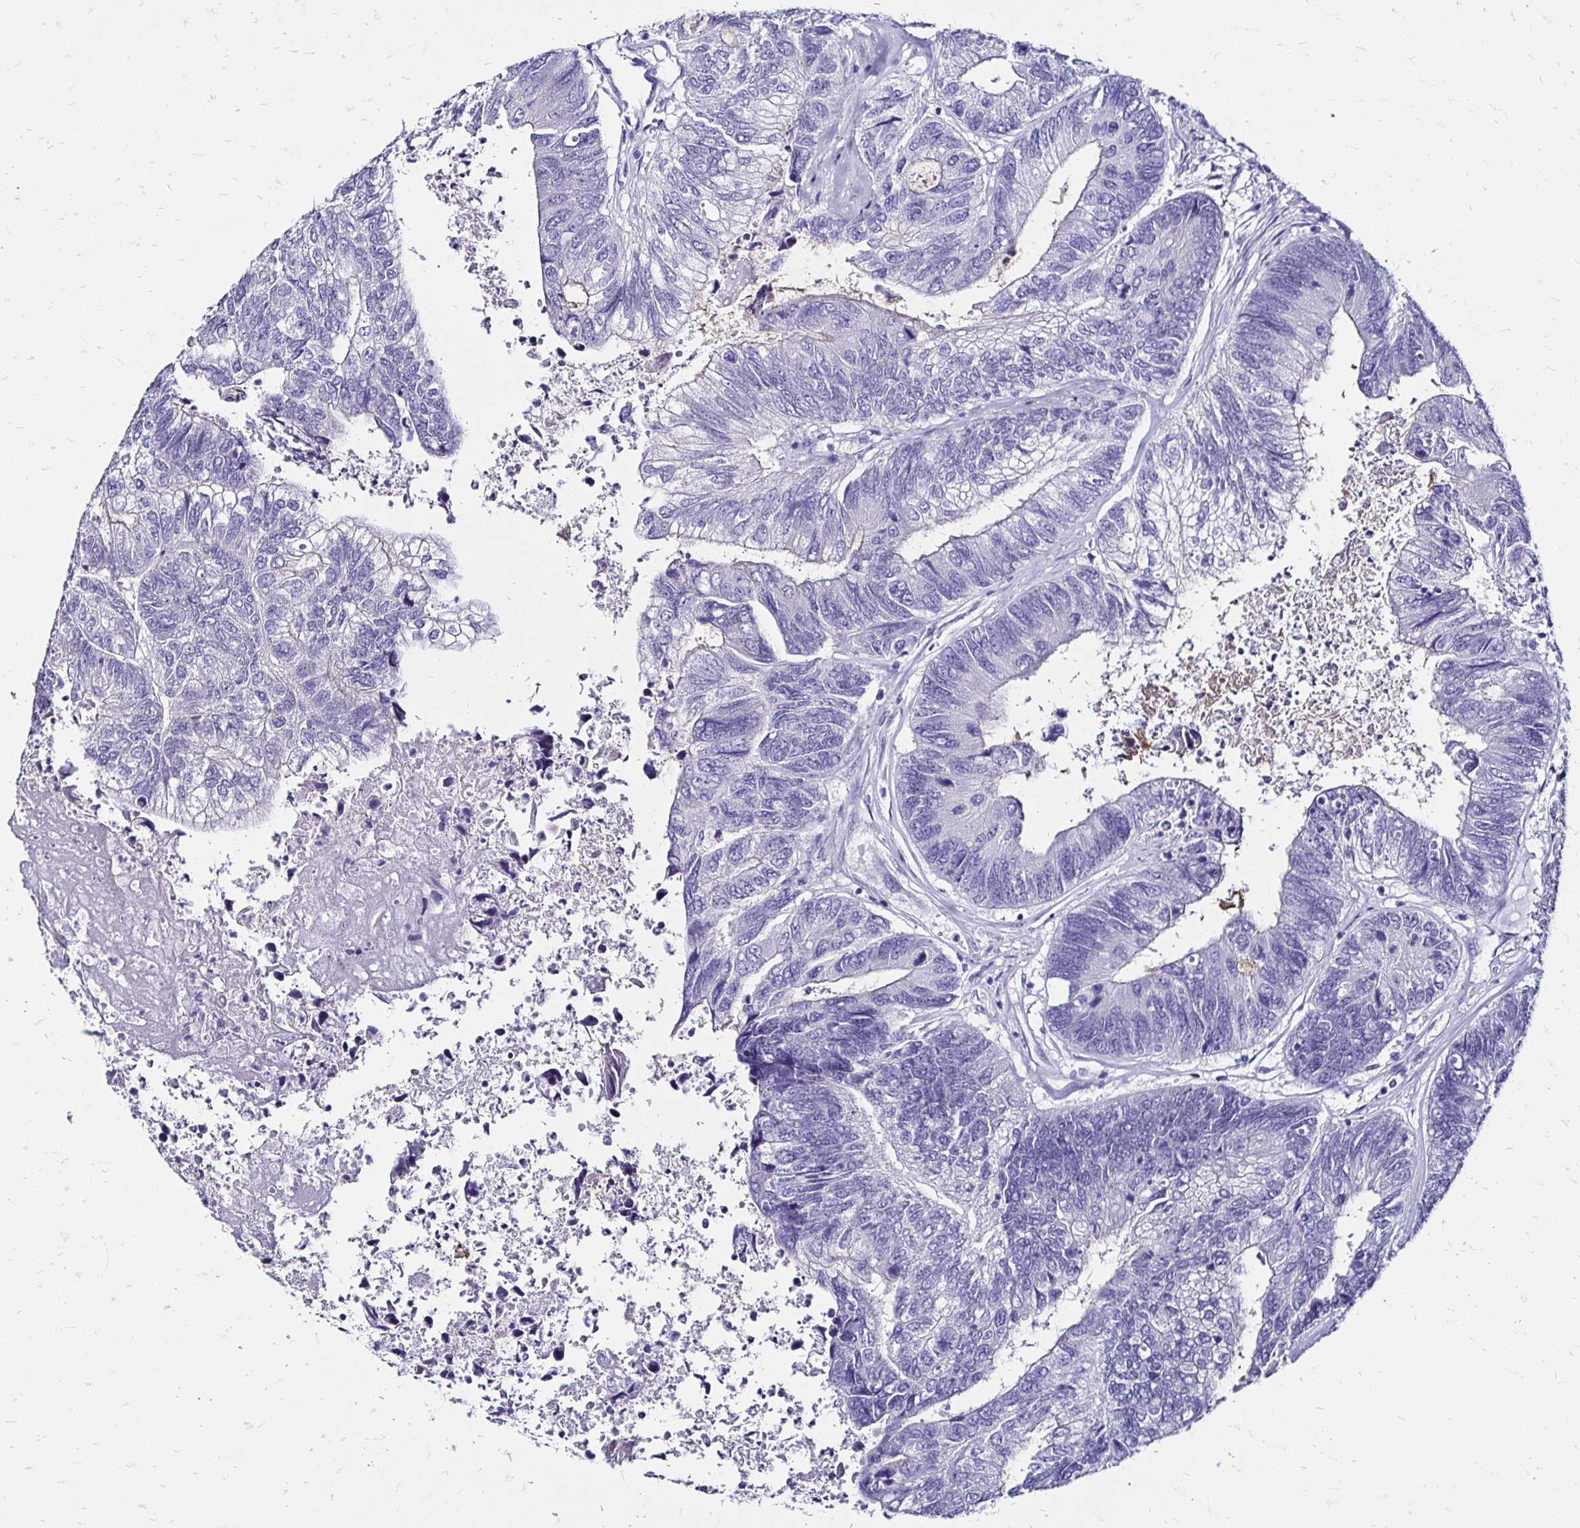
{"staining": {"intensity": "negative", "quantity": "none", "location": "none"}, "tissue": "colorectal cancer", "cell_type": "Tumor cells", "image_type": "cancer", "snomed": [{"axis": "morphology", "description": "Adenocarcinoma, NOS"}, {"axis": "topography", "description": "Colon"}], "caption": "Immunohistochemistry (IHC) of colorectal cancer demonstrates no positivity in tumor cells.", "gene": "KCNT1", "patient": {"sex": "female", "age": 67}}